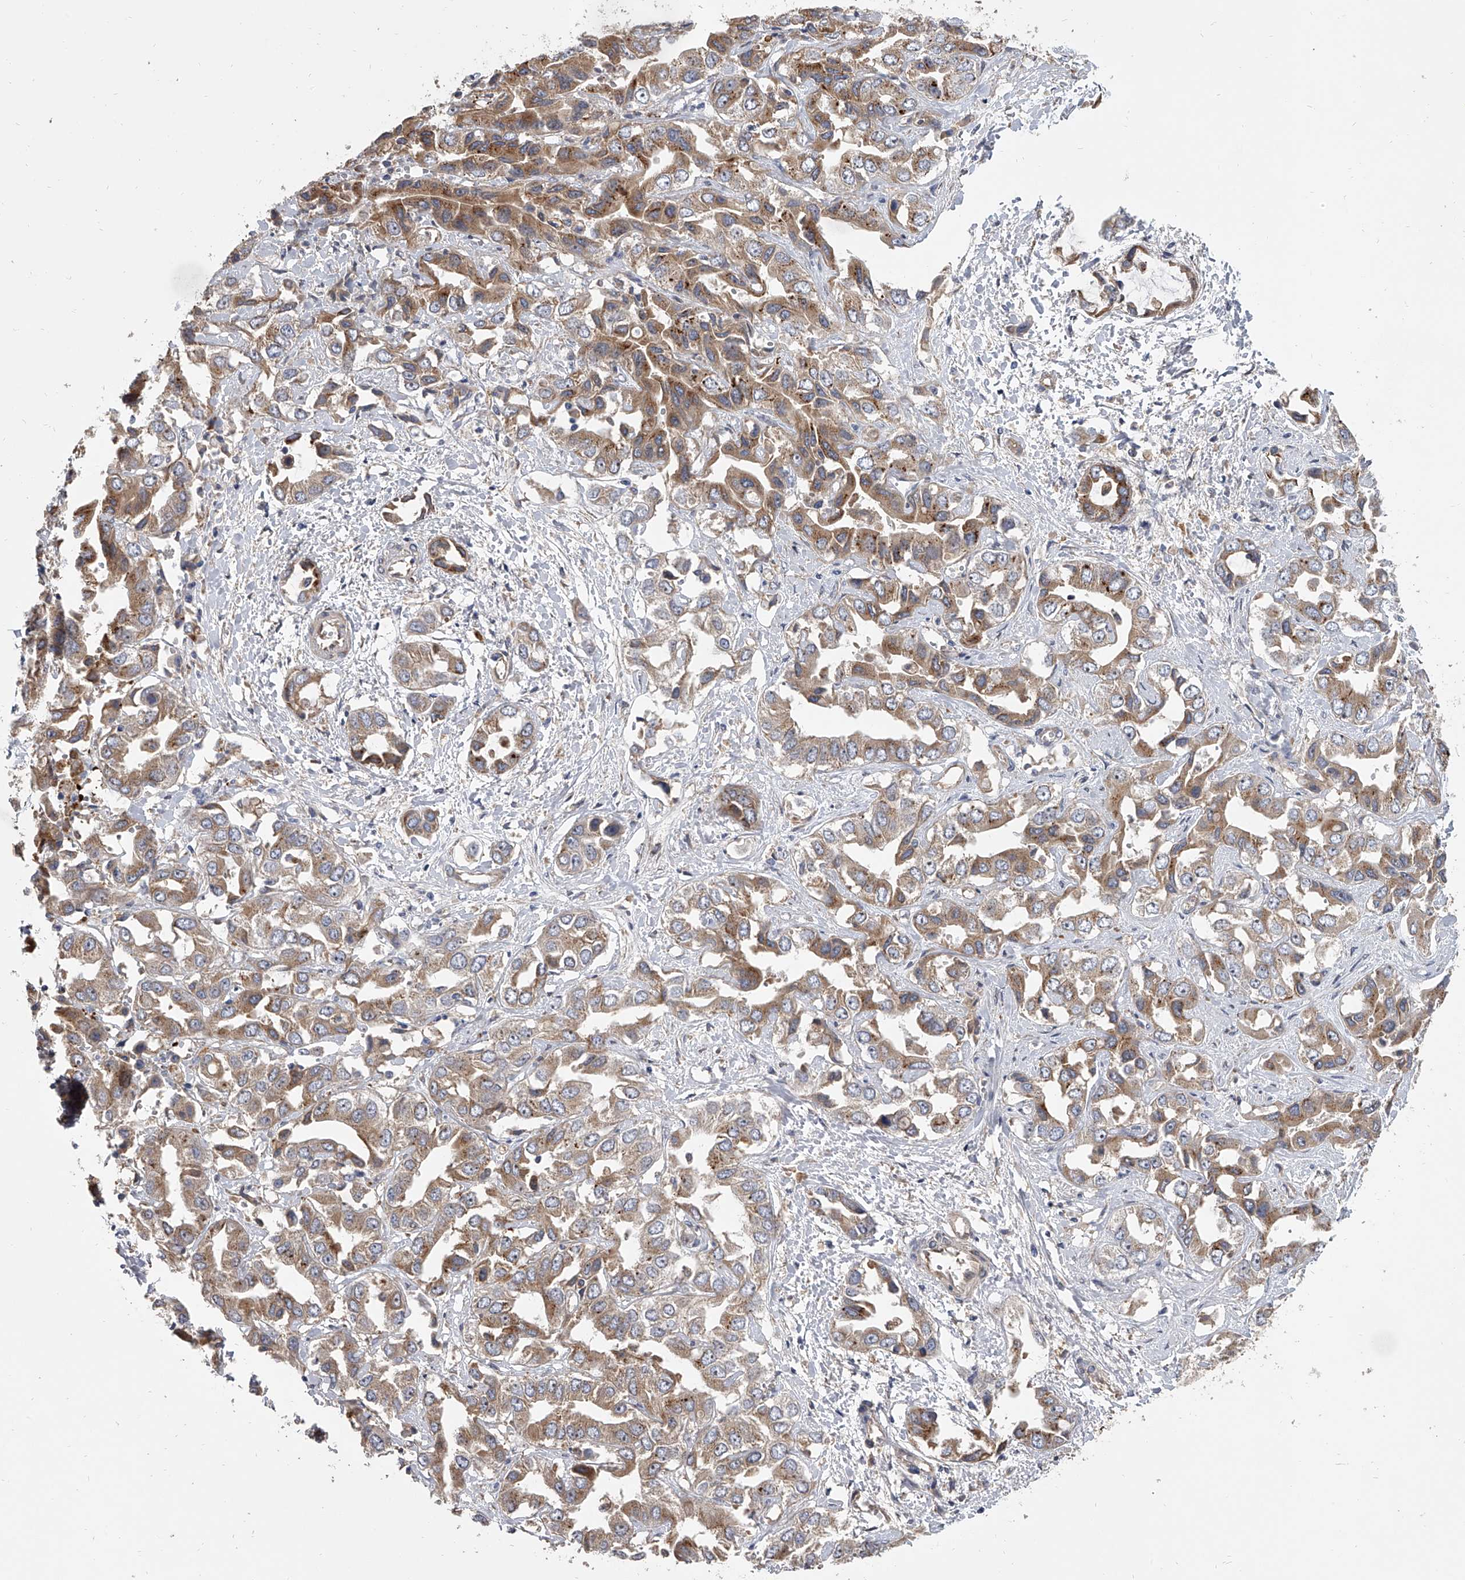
{"staining": {"intensity": "moderate", "quantity": ">75%", "location": "cytoplasmic/membranous"}, "tissue": "liver cancer", "cell_type": "Tumor cells", "image_type": "cancer", "snomed": [{"axis": "morphology", "description": "Cholangiocarcinoma"}, {"axis": "topography", "description": "Liver"}], "caption": "This is an image of immunohistochemistry (IHC) staining of liver cancer, which shows moderate positivity in the cytoplasmic/membranous of tumor cells.", "gene": "EXOC4", "patient": {"sex": "female", "age": 52}}